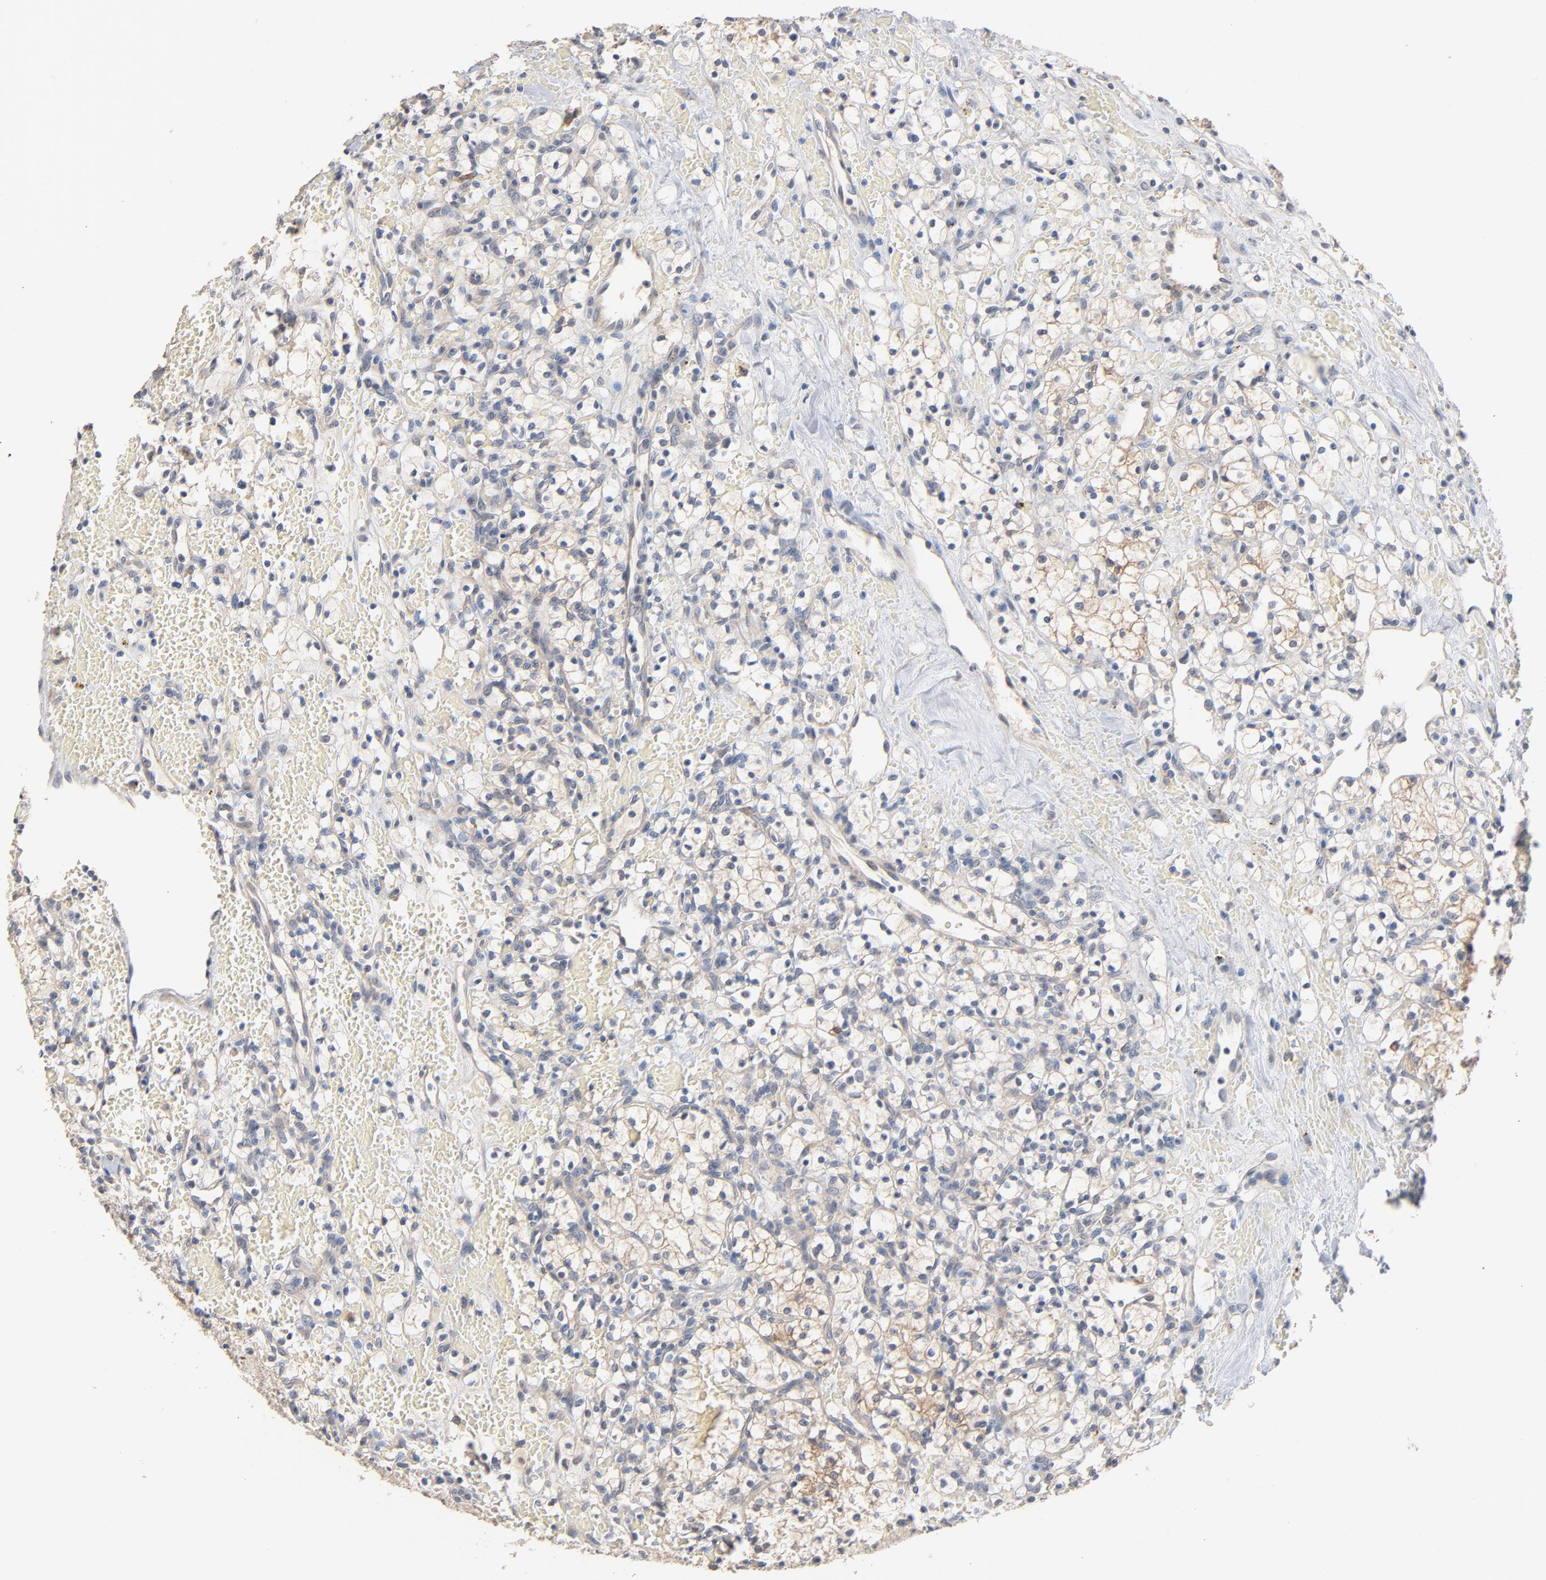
{"staining": {"intensity": "weak", "quantity": "<25%", "location": "cytoplasmic/membranous"}, "tissue": "renal cancer", "cell_type": "Tumor cells", "image_type": "cancer", "snomed": [{"axis": "morphology", "description": "Adenocarcinoma, NOS"}, {"axis": "topography", "description": "Kidney"}], "caption": "Immunohistochemistry photomicrograph of neoplastic tissue: renal cancer (adenocarcinoma) stained with DAB displays no significant protein staining in tumor cells.", "gene": "ZDHHC8", "patient": {"sex": "female", "age": 60}}